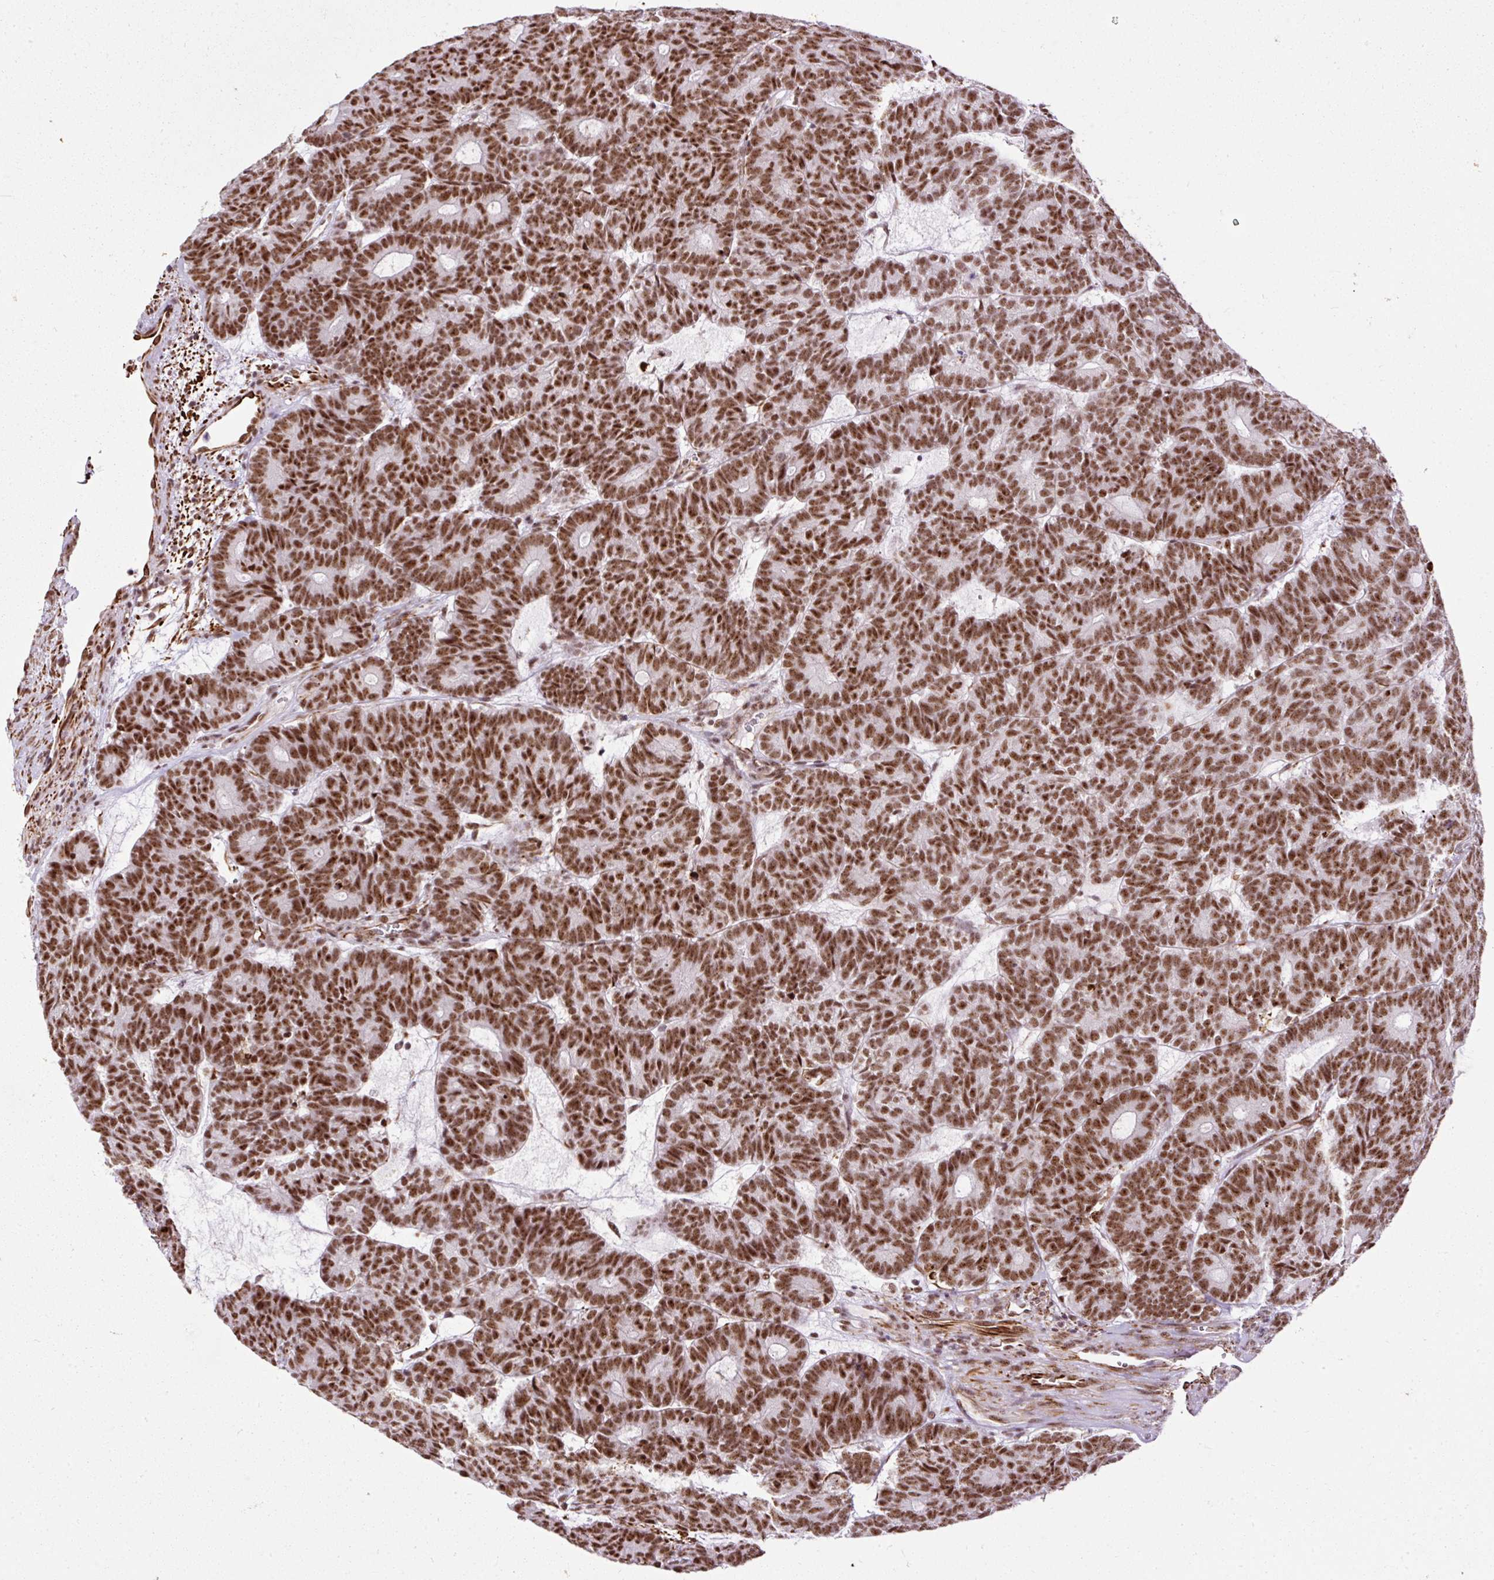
{"staining": {"intensity": "strong", "quantity": ">75%", "location": "nuclear"}, "tissue": "head and neck cancer", "cell_type": "Tumor cells", "image_type": "cancer", "snomed": [{"axis": "morphology", "description": "Adenocarcinoma, NOS"}, {"axis": "topography", "description": "Head-Neck"}], "caption": "A high amount of strong nuclear expression is present in about >75% of tumor cells in head and neck adenocarcinoma tissue.", "gene": "LUC7L2", "patient": {"sex": "female", "age": 81}}